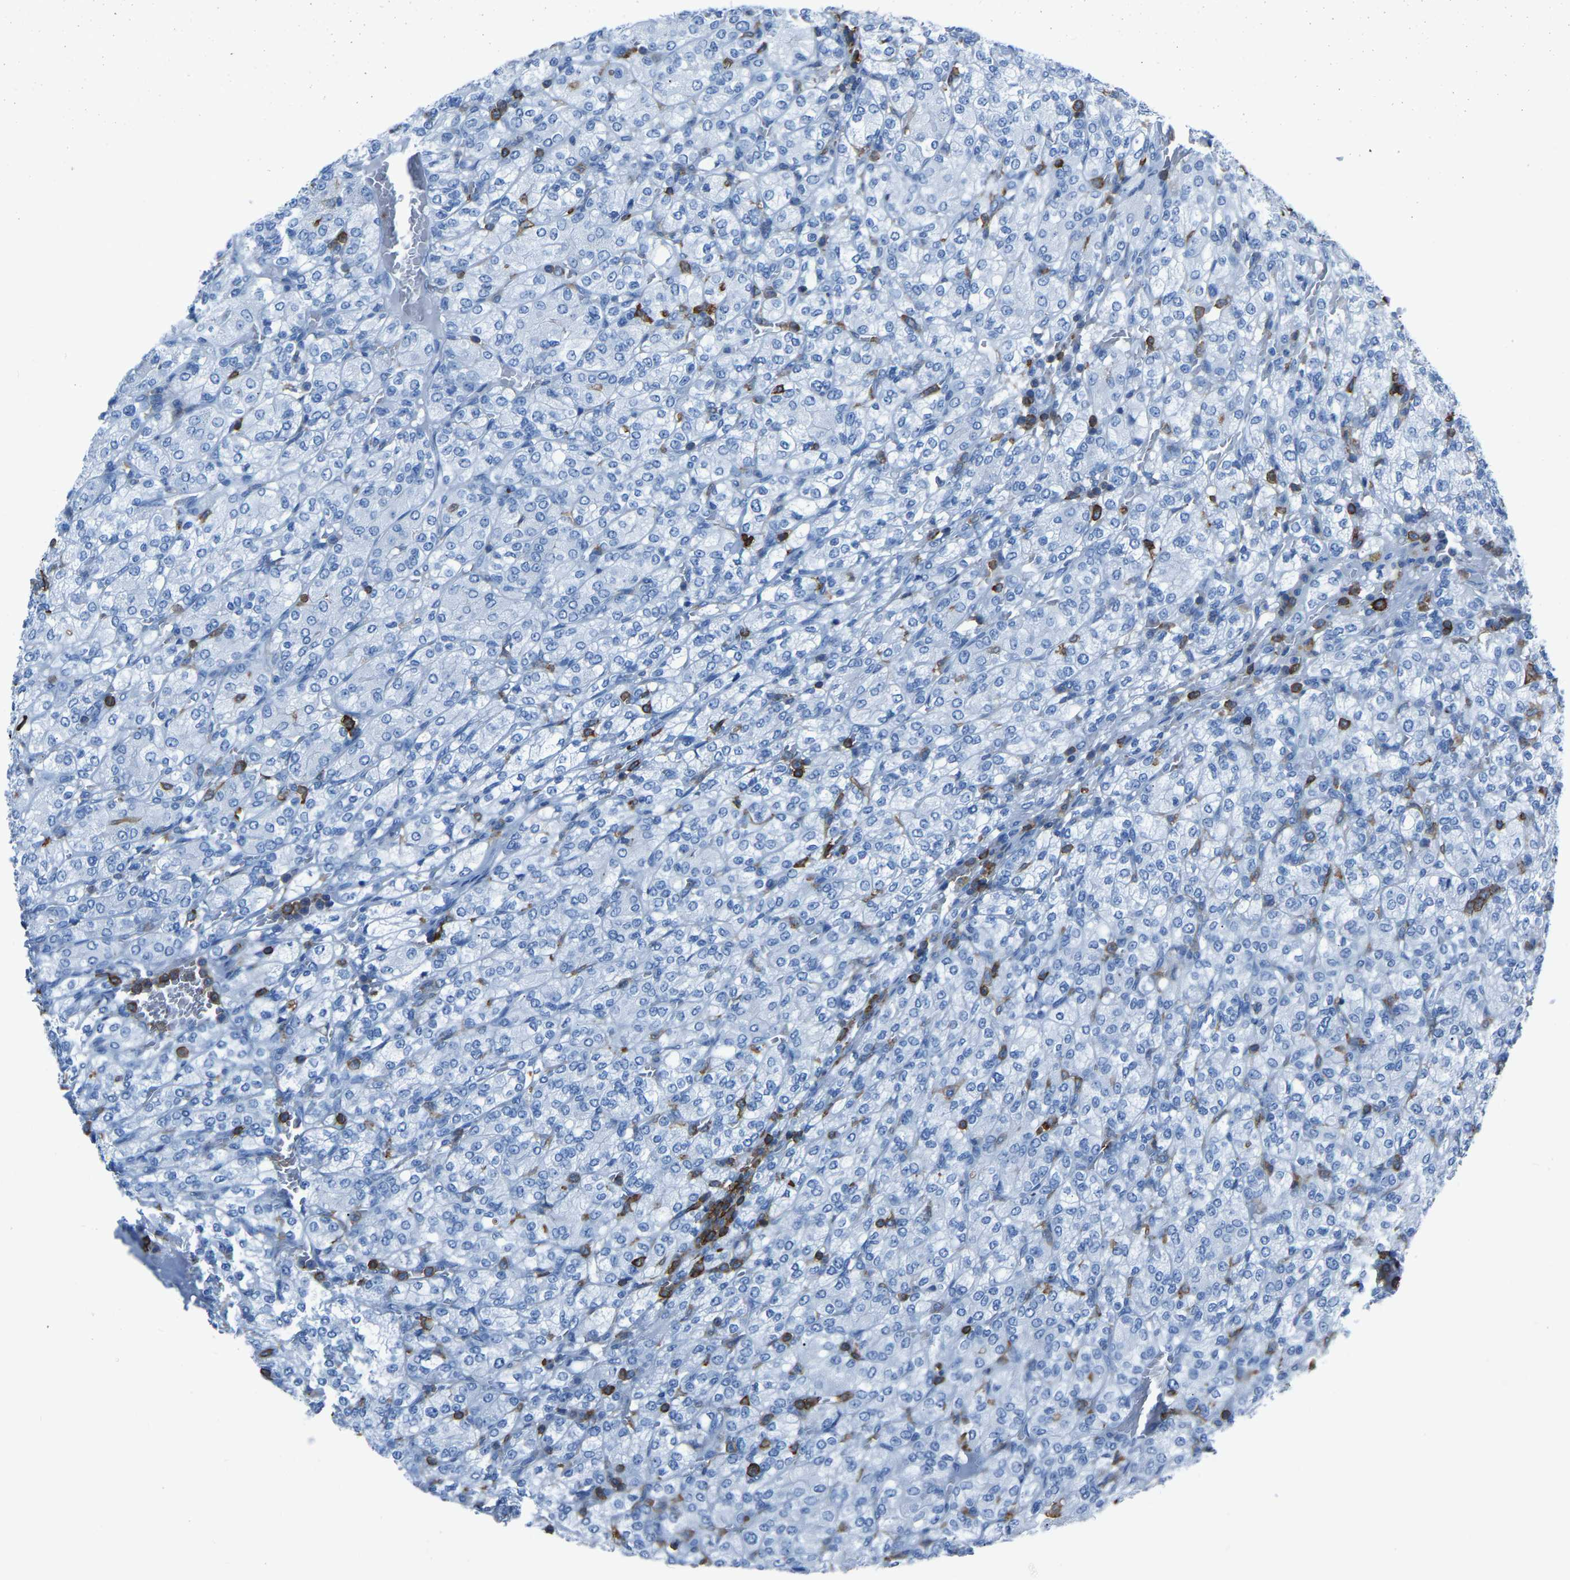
{"staining": {"intensity": "negative", "quantity": "none", "location": "none"}, "tissue": "renal cancer", "cell_type": "Tumor cells", "image_type": "cancer", "snomed": [{"axis": "morphology", "description": "Adenocarcinoma, NOS"}, {"axis": "topography", "description": "Kidney"}], "caption": "Protein analysis of renal cancer displays no significant positivity in tumor cells. Brightfield microscopy of immunohistochemistry (IHC) stained with DAB (brown) and hematoxylin (blue), captured at high magnification.", "gene": "LSP1", "patient": {"sex": "male", "age": 77}}